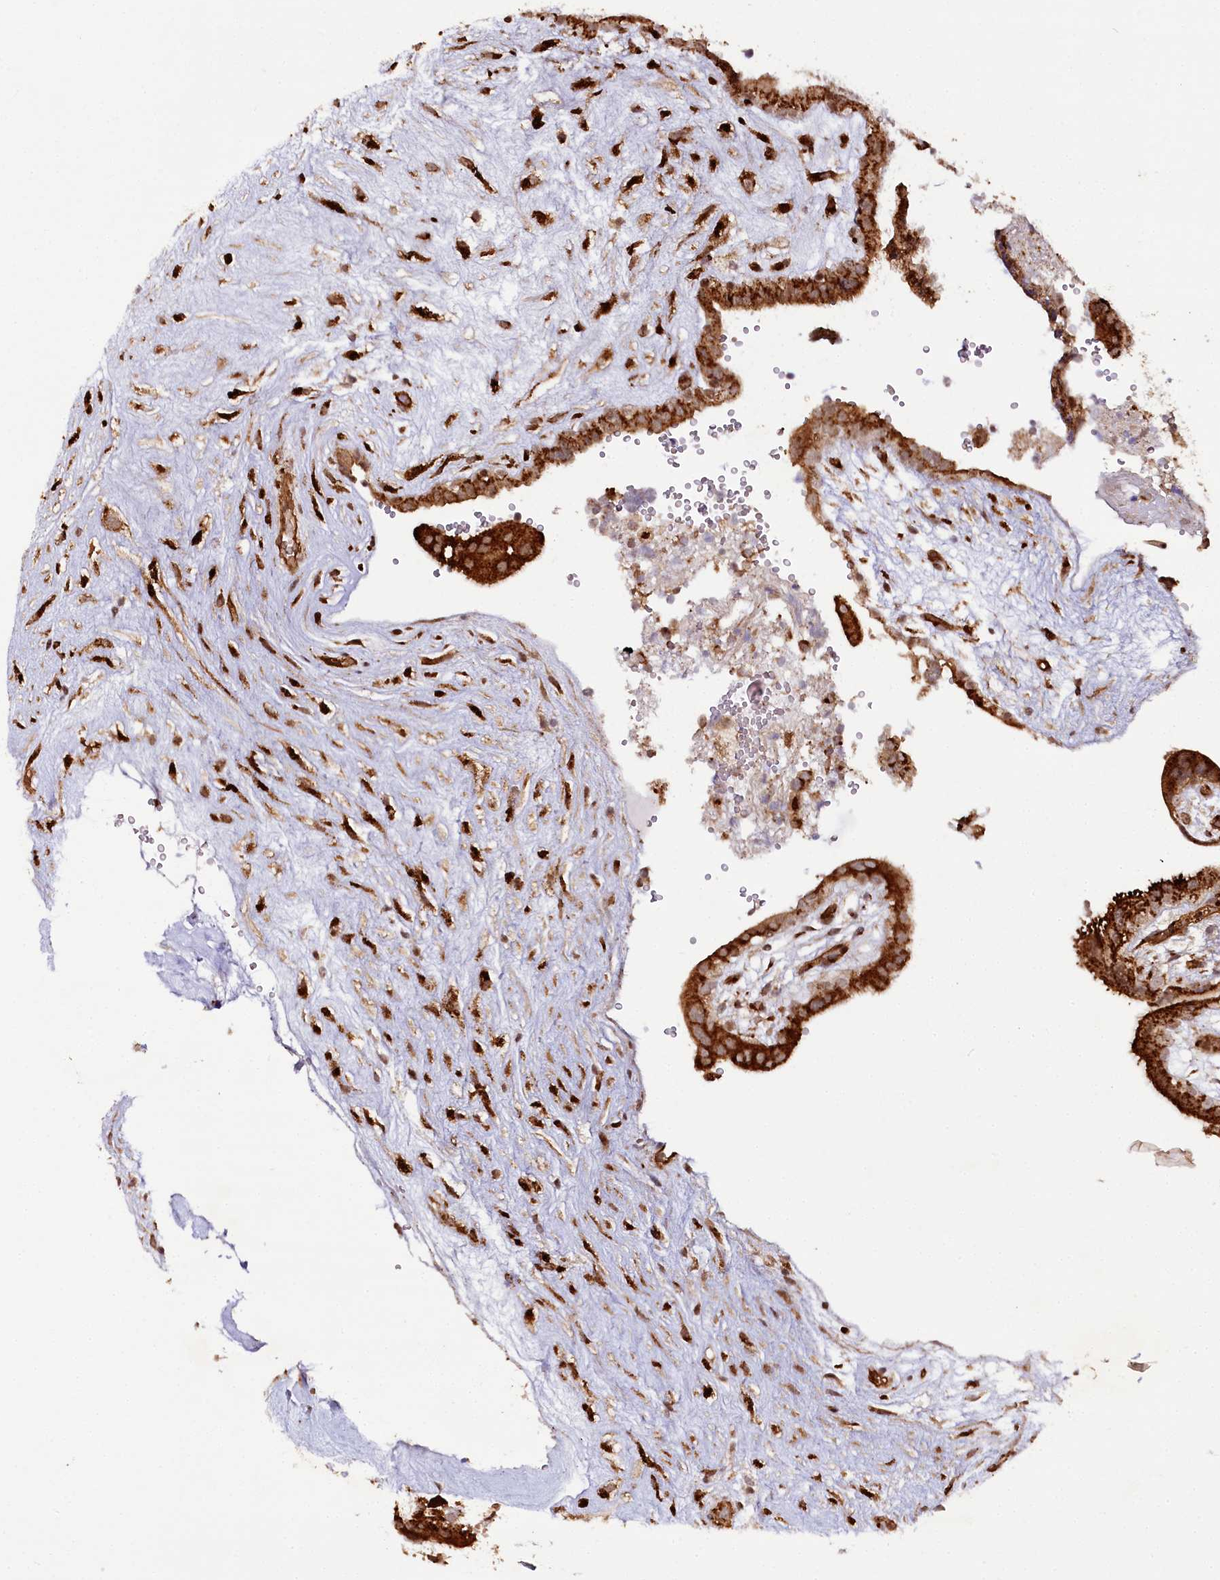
{"staining": {"intensity": "strong", "quantity": ">75%", "location": "cytoplasmic/membranous,nuclear"}, "tissue": "placenta", "cell_type": "Trophoblastic cells", "image_type": "normal", "snomed": [{"axis": "morphology", "description": "Normal tissue, NOS"}, {"axis": "topography", "description": "Placenta"}], "caption": "High-magnification brightfield microscopy of unremarkable placenta stained with DAB (brown) and counterstained with hematoxylin (blue). trophoblastic cells exhibit strong cytoplasmic/membranous,nuclear expression is present in approximately>75% of cells. The protein of interest is shown in brown color, while the nuclei are stained blue.", "gene": "COPG1", "patient": {"sex": "female", "age": 18}}